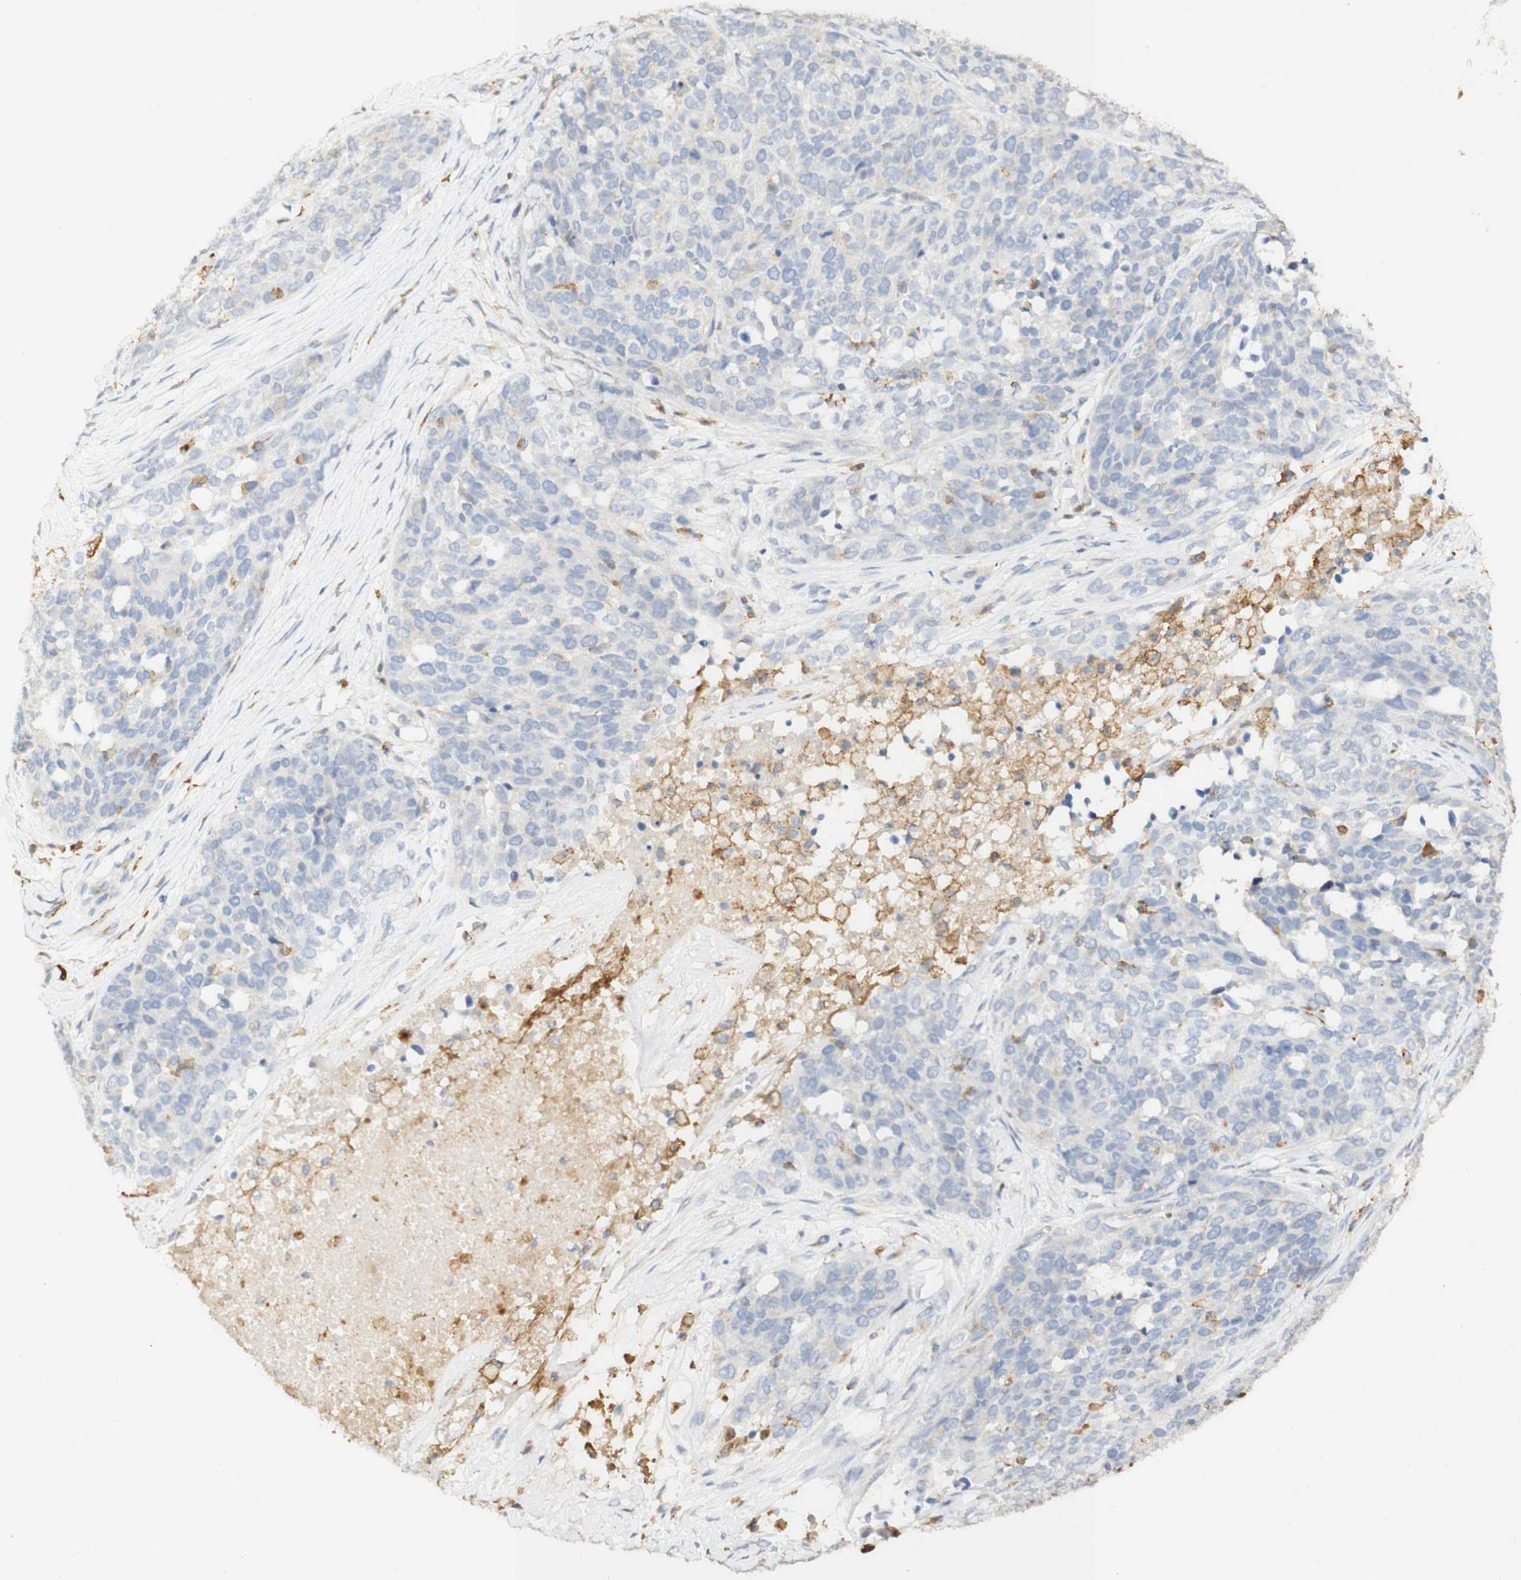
{"staining": {"intensity": "weak", "quantity": "<25%", "location": "cytoplasmic/membranous"}, "tissue": "ovarian cancer", "cell_type": "Tumor cells", "image_type": "cancer", "snomed": [{"axis": "morphology", "description": "Cystadenocarcinoma, serous, NOS"}, {"axis": "topography", "description": "Ovary"}], "caption": "Protein analysis of serous cystadenocarcinoma (ovarian) demonstrates no significant expression in tumor cells.", "gene": "FCGRT", "patient": {"sex": "female", "age": 44}}